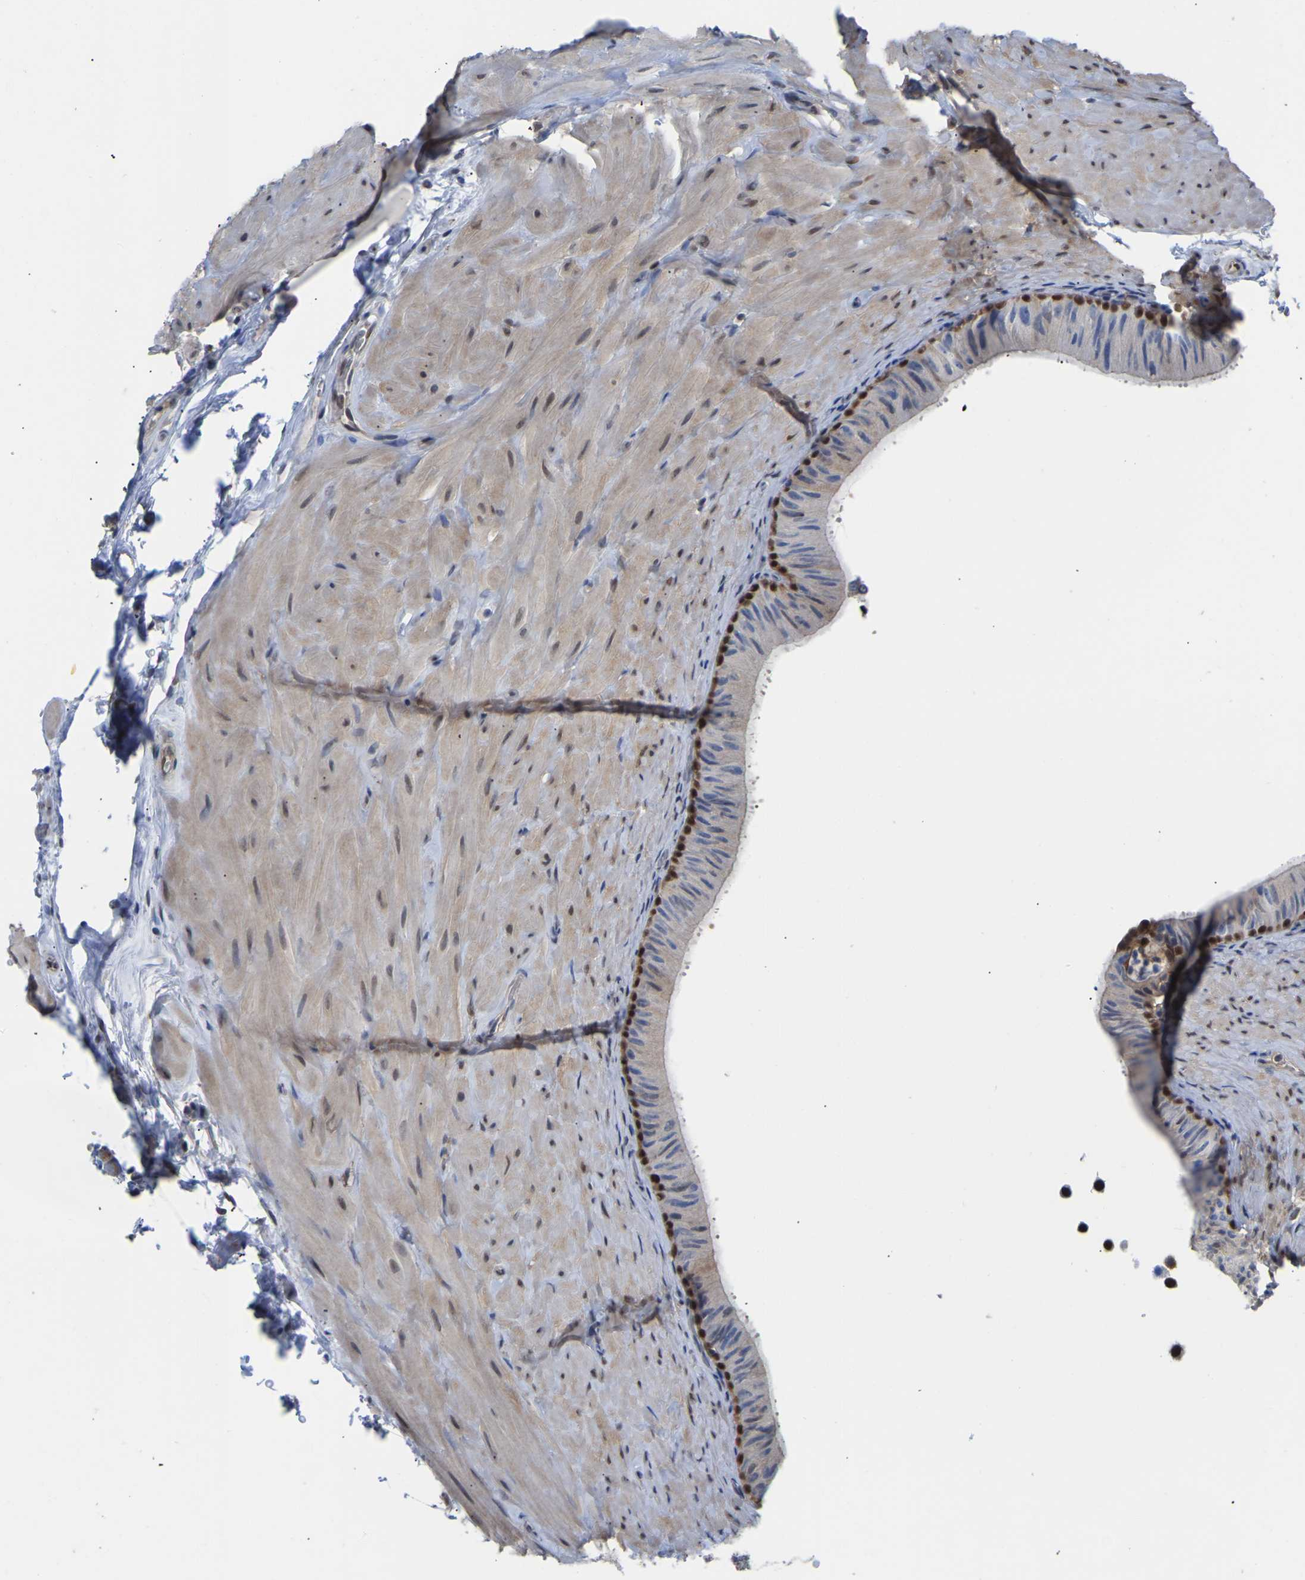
{"staining": {"intensity": "strong", "quantity": "<25%", "location": "cytoplasmic/membranous,nuclear"}, "tissue": "epididymis", "cell_type": "Glandular cells", "image_type": "normal", "snomed": [{"axis": "morphology", "description": "Normal tissue, NOS"}, {"axis": "topography", "description": "Epididymis"}], "caption": "A photomicrograph of human epididymis stained for a protein shows strong cytoplasmic/membranous,nuclear brown staining in glandular cells. (Stains: DAB in brown, nuclei in blue, Microscopy: brightfield microscopy at high magnification).", "gene": "KLRG2", "patient": {"sex": "male", "age": 34}}